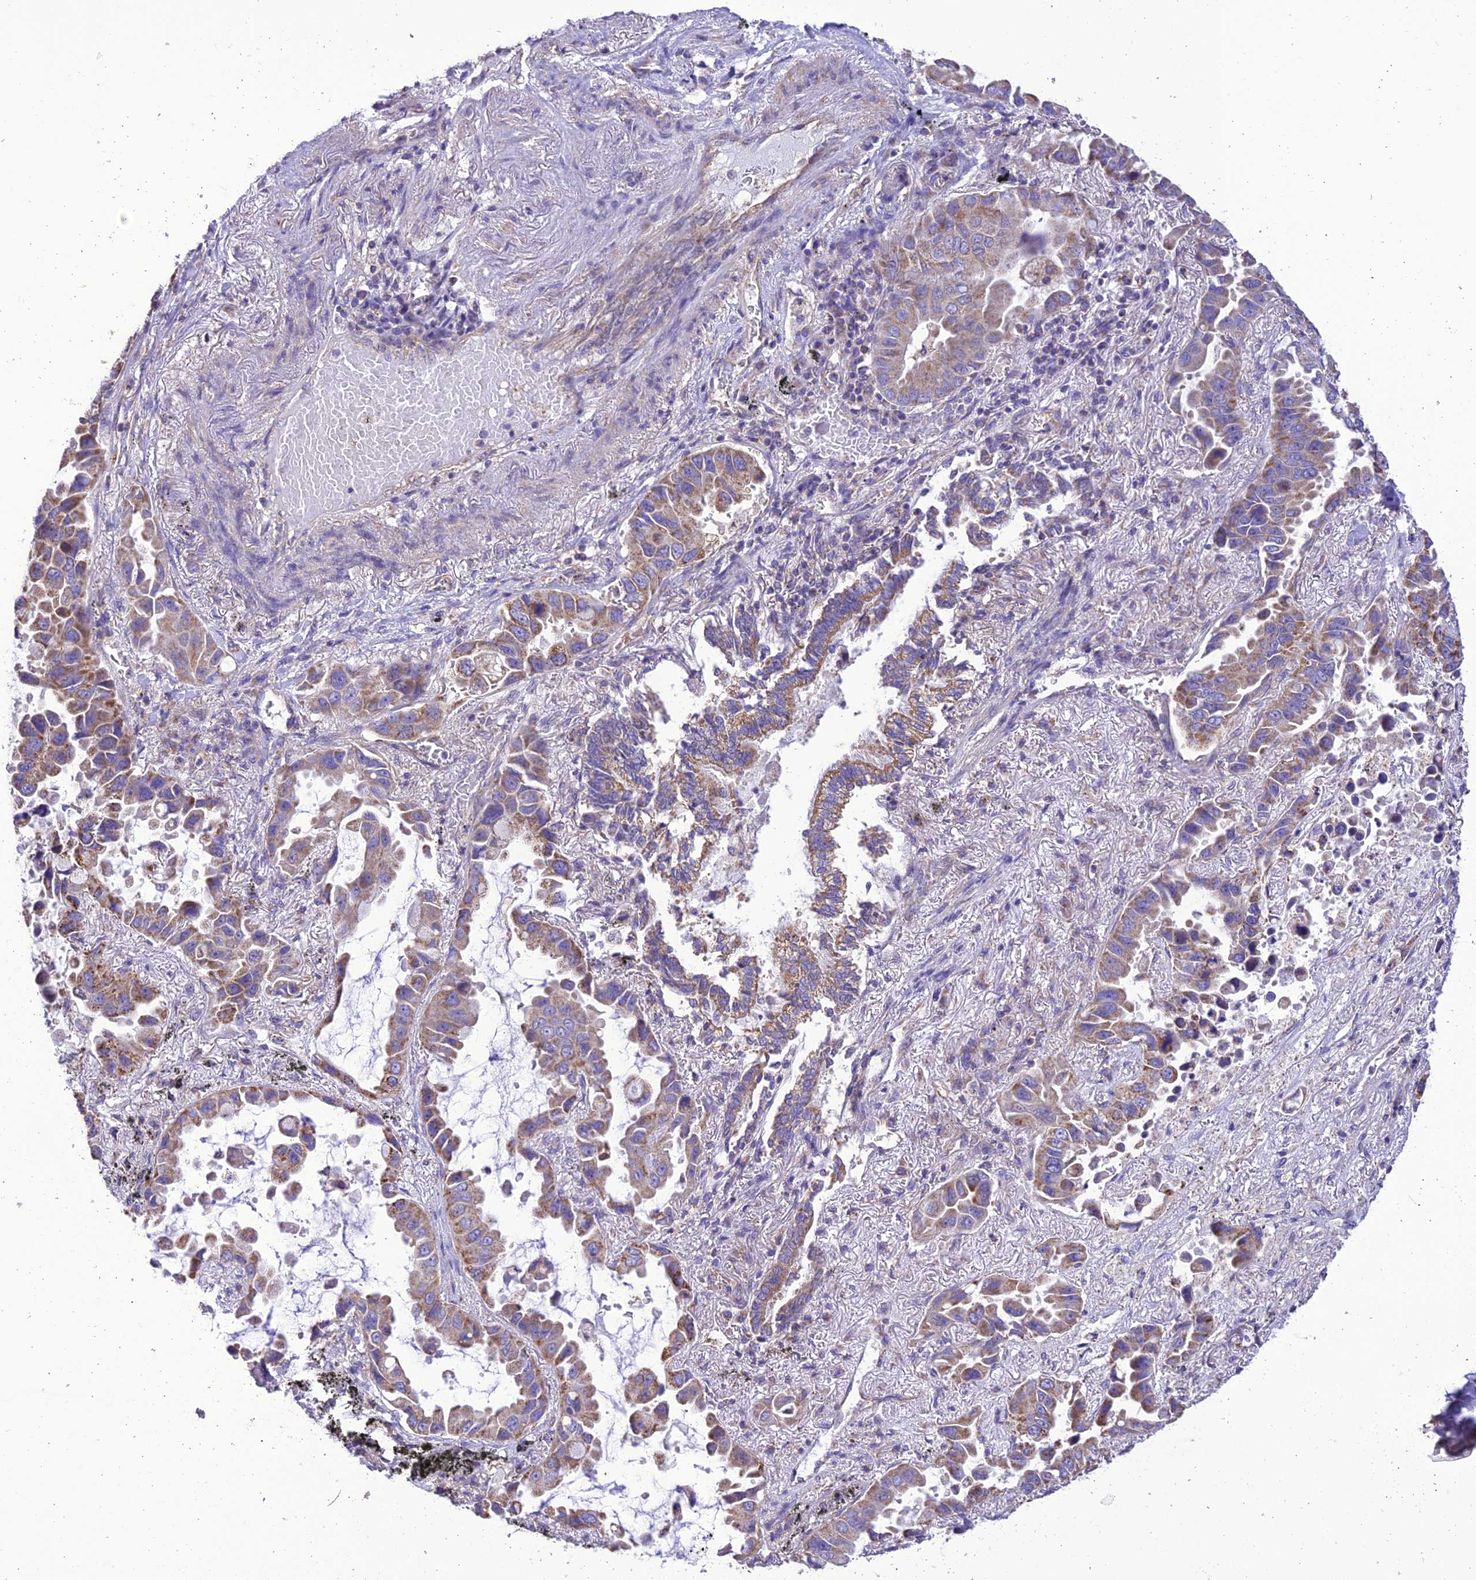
{"staining": {"intensity": "moderate", "quantity": ">75%", "location": "cytoplasmic/membranous"}, "tissue": "lung cancer", "cell_type": "Tumor cells", "image_type": "cancer", "snomed": [{"axis": "morphology", "description": "Adenocarcinoma, NOS"}, {"axis": "topography", "description": "Lung"}], "caption": "About >75% of tumor cells in human lung adenocarcinoma display moderate cytoplasmic/membranous protein positivity as visualized by brown immunohistochemical staining.", "gene": "MAP3K12", "patient": {"sex": "male", "age": 64}}